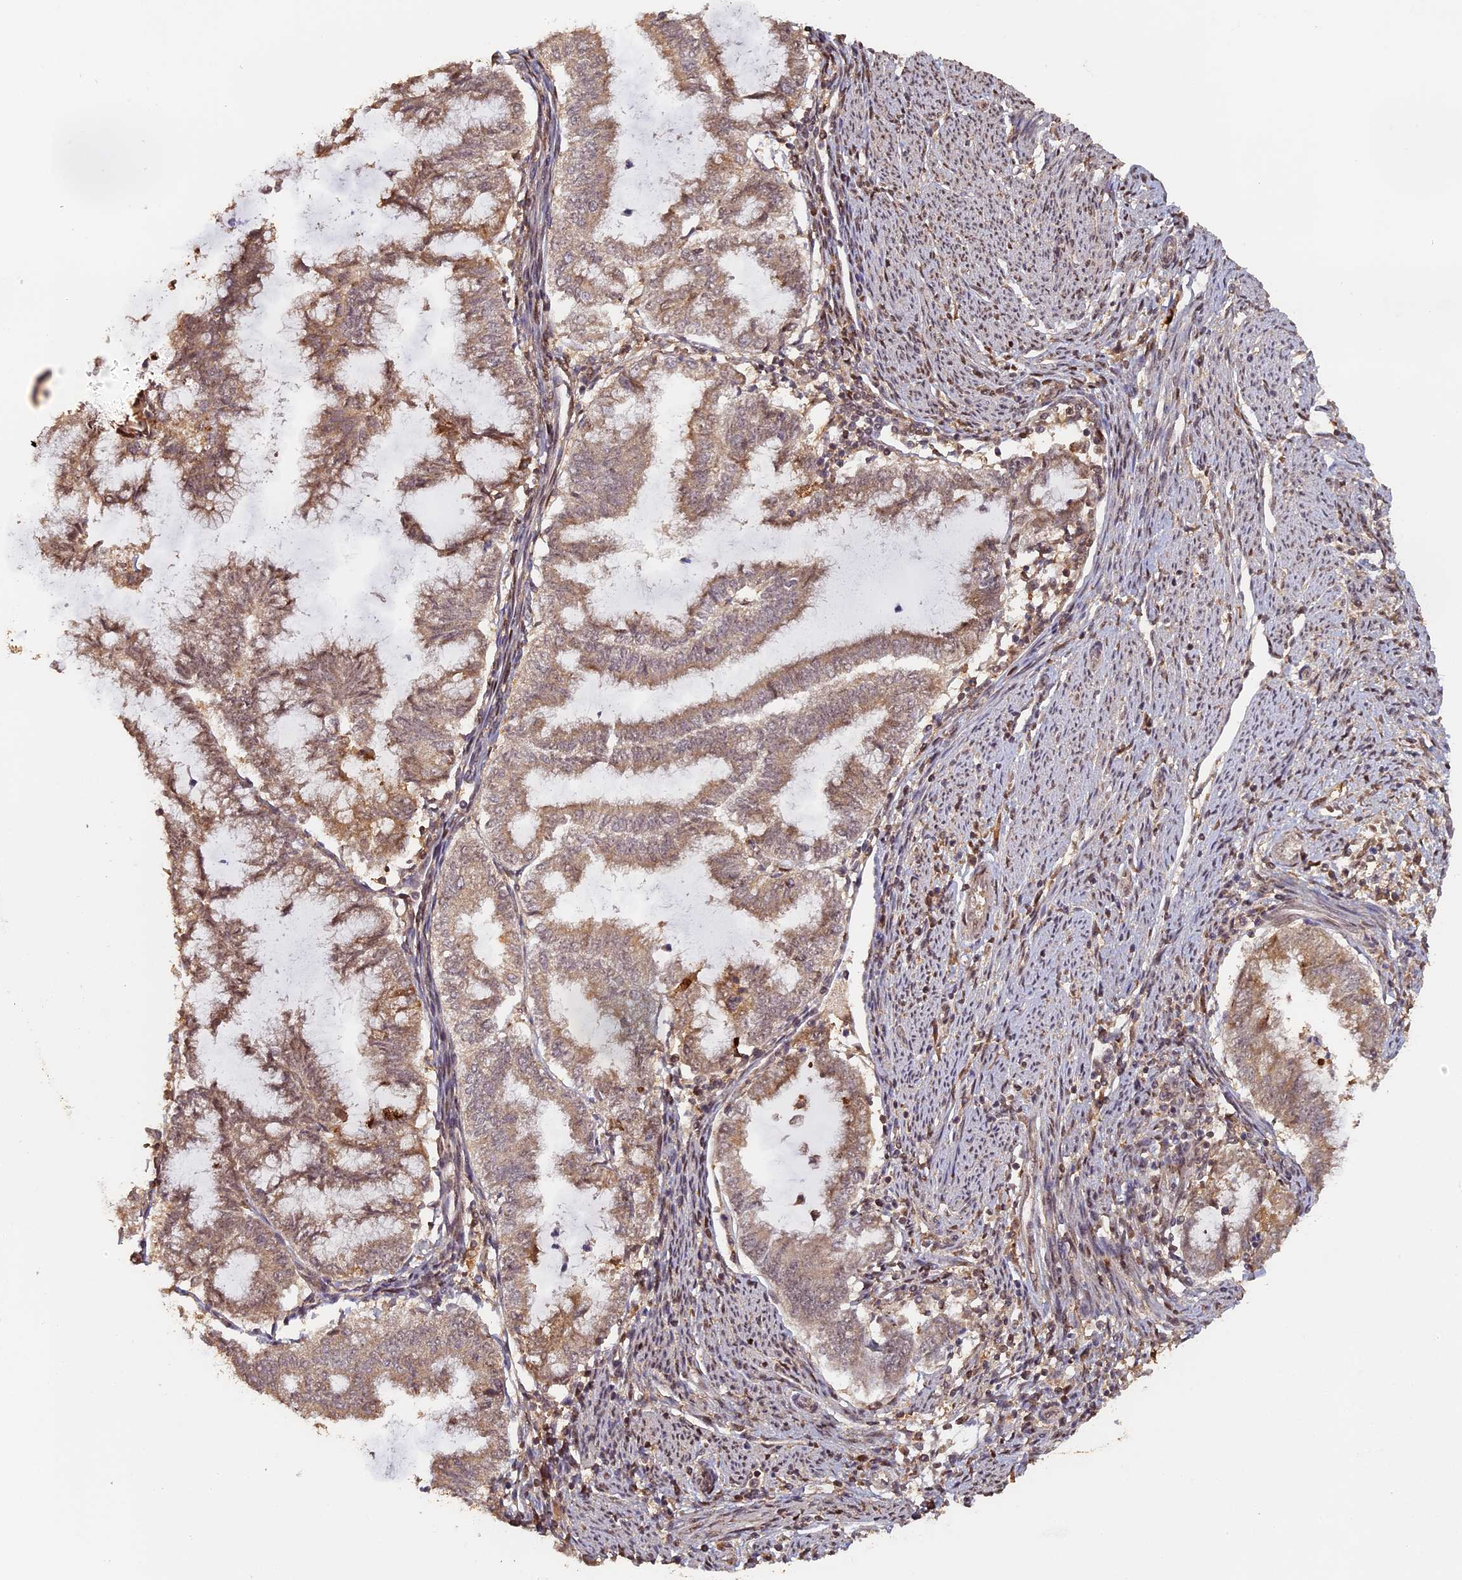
{"staining": {"intensity": "moderate", "quantity": ">75%", "location": "cytoplasmic/membranous"}, "tissue": "endometrial cancer", "cell_type": "Tumor cells", "image_type": "cancer", "snomed": [{"axis": "morphology", "description": "Adenocarcinoma, NOS"}, {"axis": "topography", "description": "Endometrium"}], "caption": "Endometrial cancer (adenocarcinoma) tissue demonstrates moderate cytoplasmic/membranous staining in about >75% of tumor cells", "gene": "MYBL2", "patient": {"sex": "female", "age": 79}}